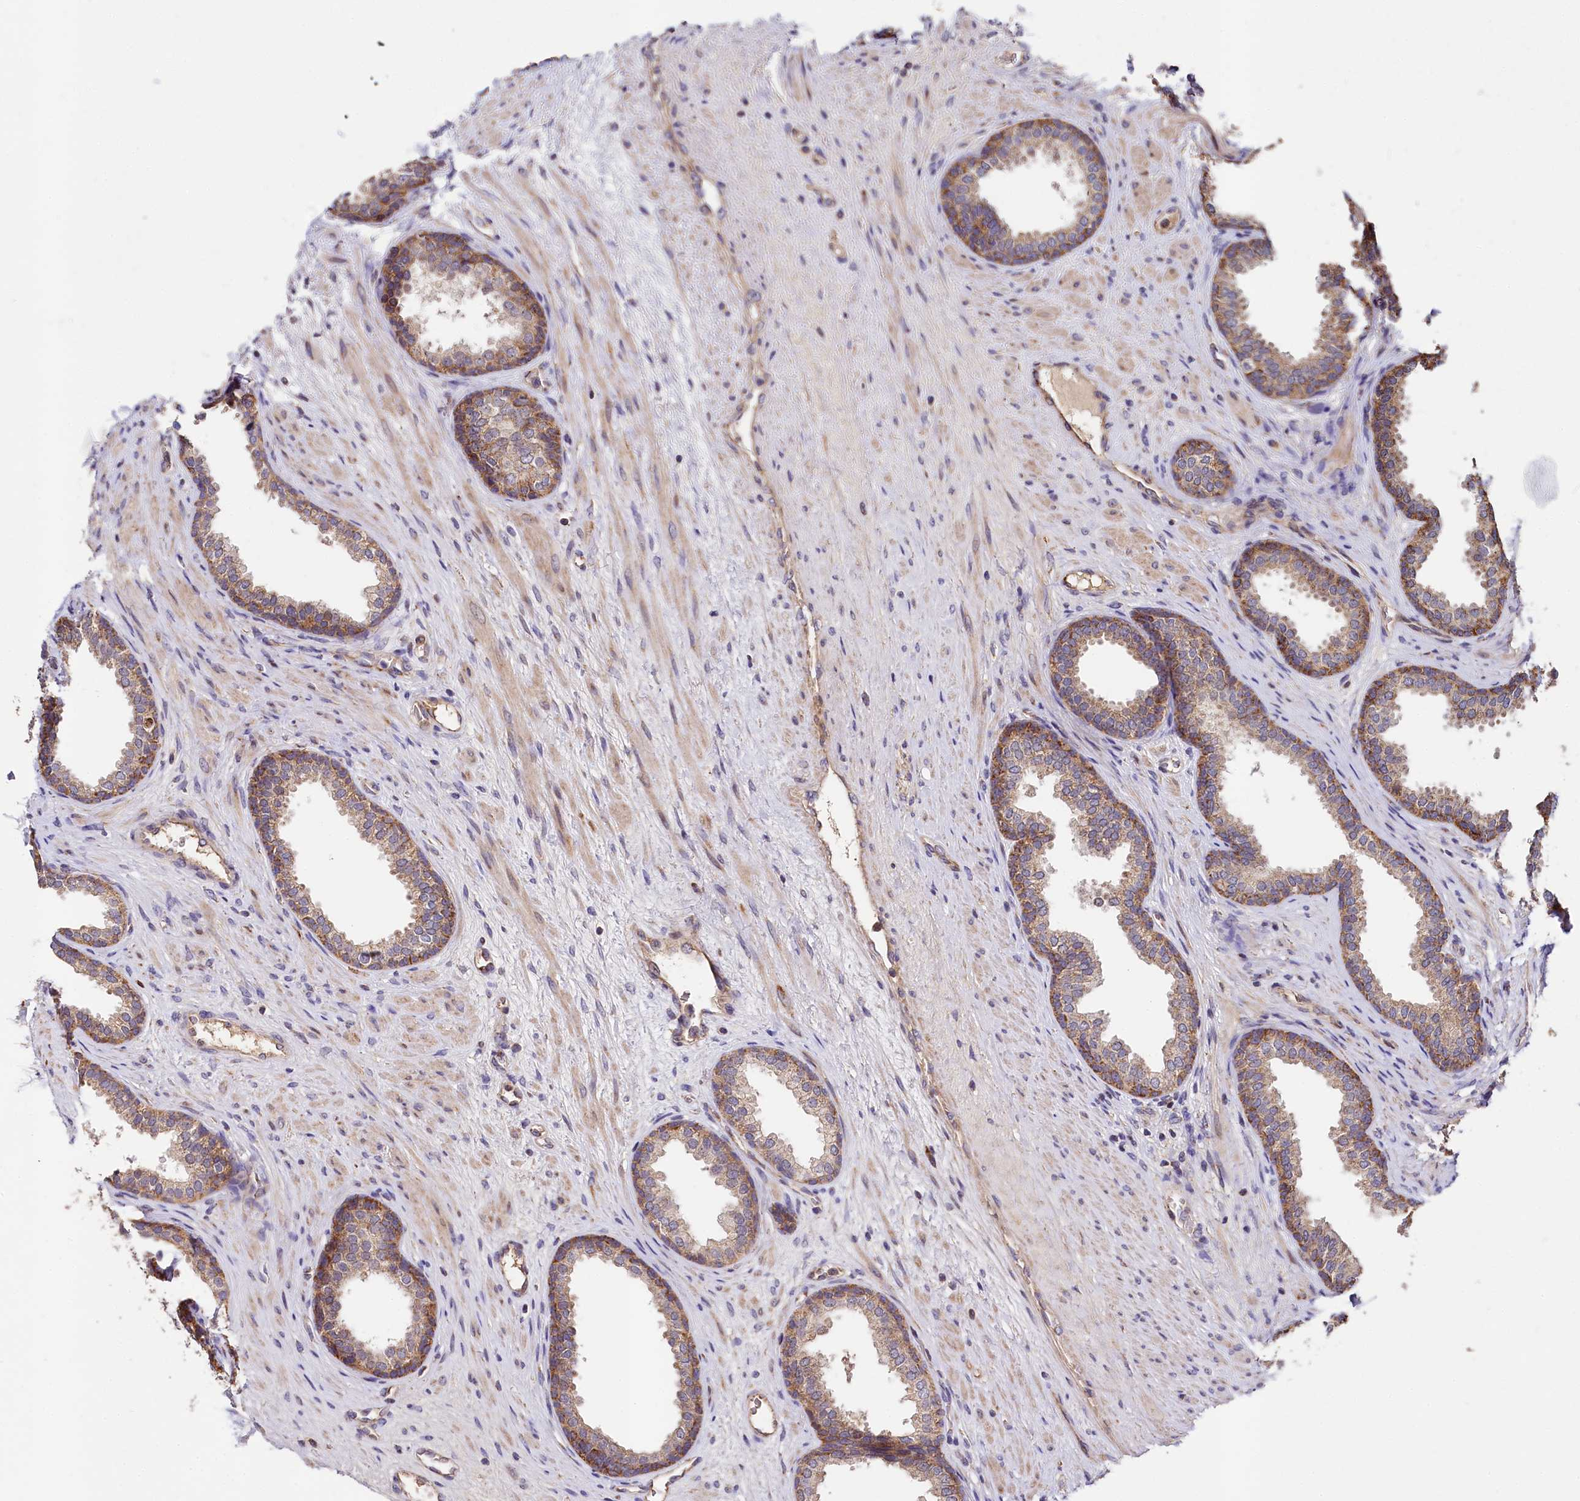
{"staining": {"intensity": "moderate", "quantity": ">75%", "location": "cytoplasmic/membranous"}, "tissue": "prostate", "cell_type": "Glandular cells", "image_type": "normal", "snomed": [{"axis": "morphology", "description": "Normal tissue, NOS"}, {"axis": "topography", "description": "Prostate"}], "caption": "Protein expression analysis of normal prostate reveals moderate cytoplasmic/membranous staining in approximately >75% of glandular cells.", "gene": "SPRYD3", "patient": {"sex": "male", "age": 76}}